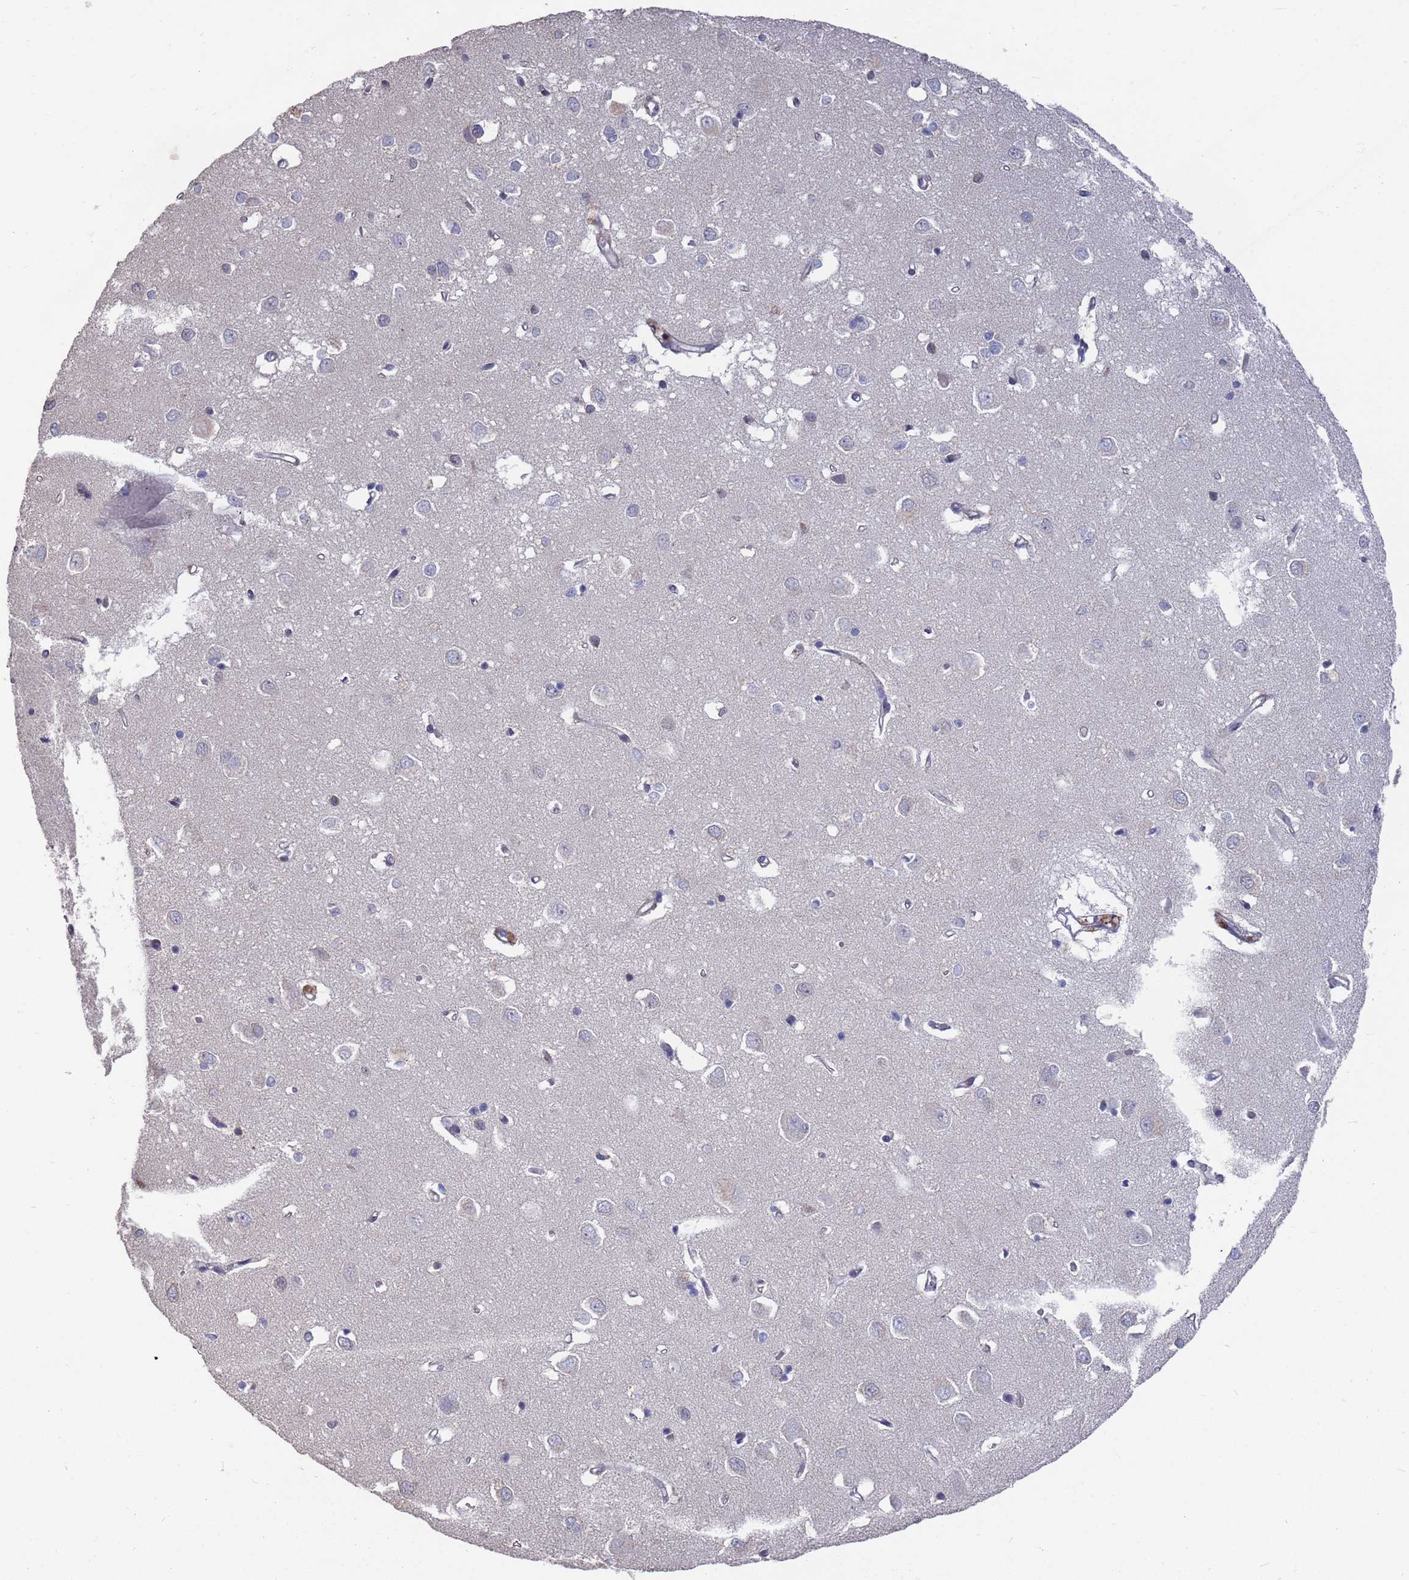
{"staining": {"intensity": "negative", "quantity": "none", "location": "none"}, "tissue": "cerebral cortex", "cell_type": "Endothelial cells", "image_type": "normal", "snomed": [{"axis": "morphology", "description": "Normal tissue, NOS"}, {"axis": "topography", "description": "Cerebral cortex"}], "caption": "The immunohistochemistry micrograph has no significant staining in endothelial cells of cerebral cortex.", "gene": "CFAP119", "patient": {"sex": "female", "age": 64}}